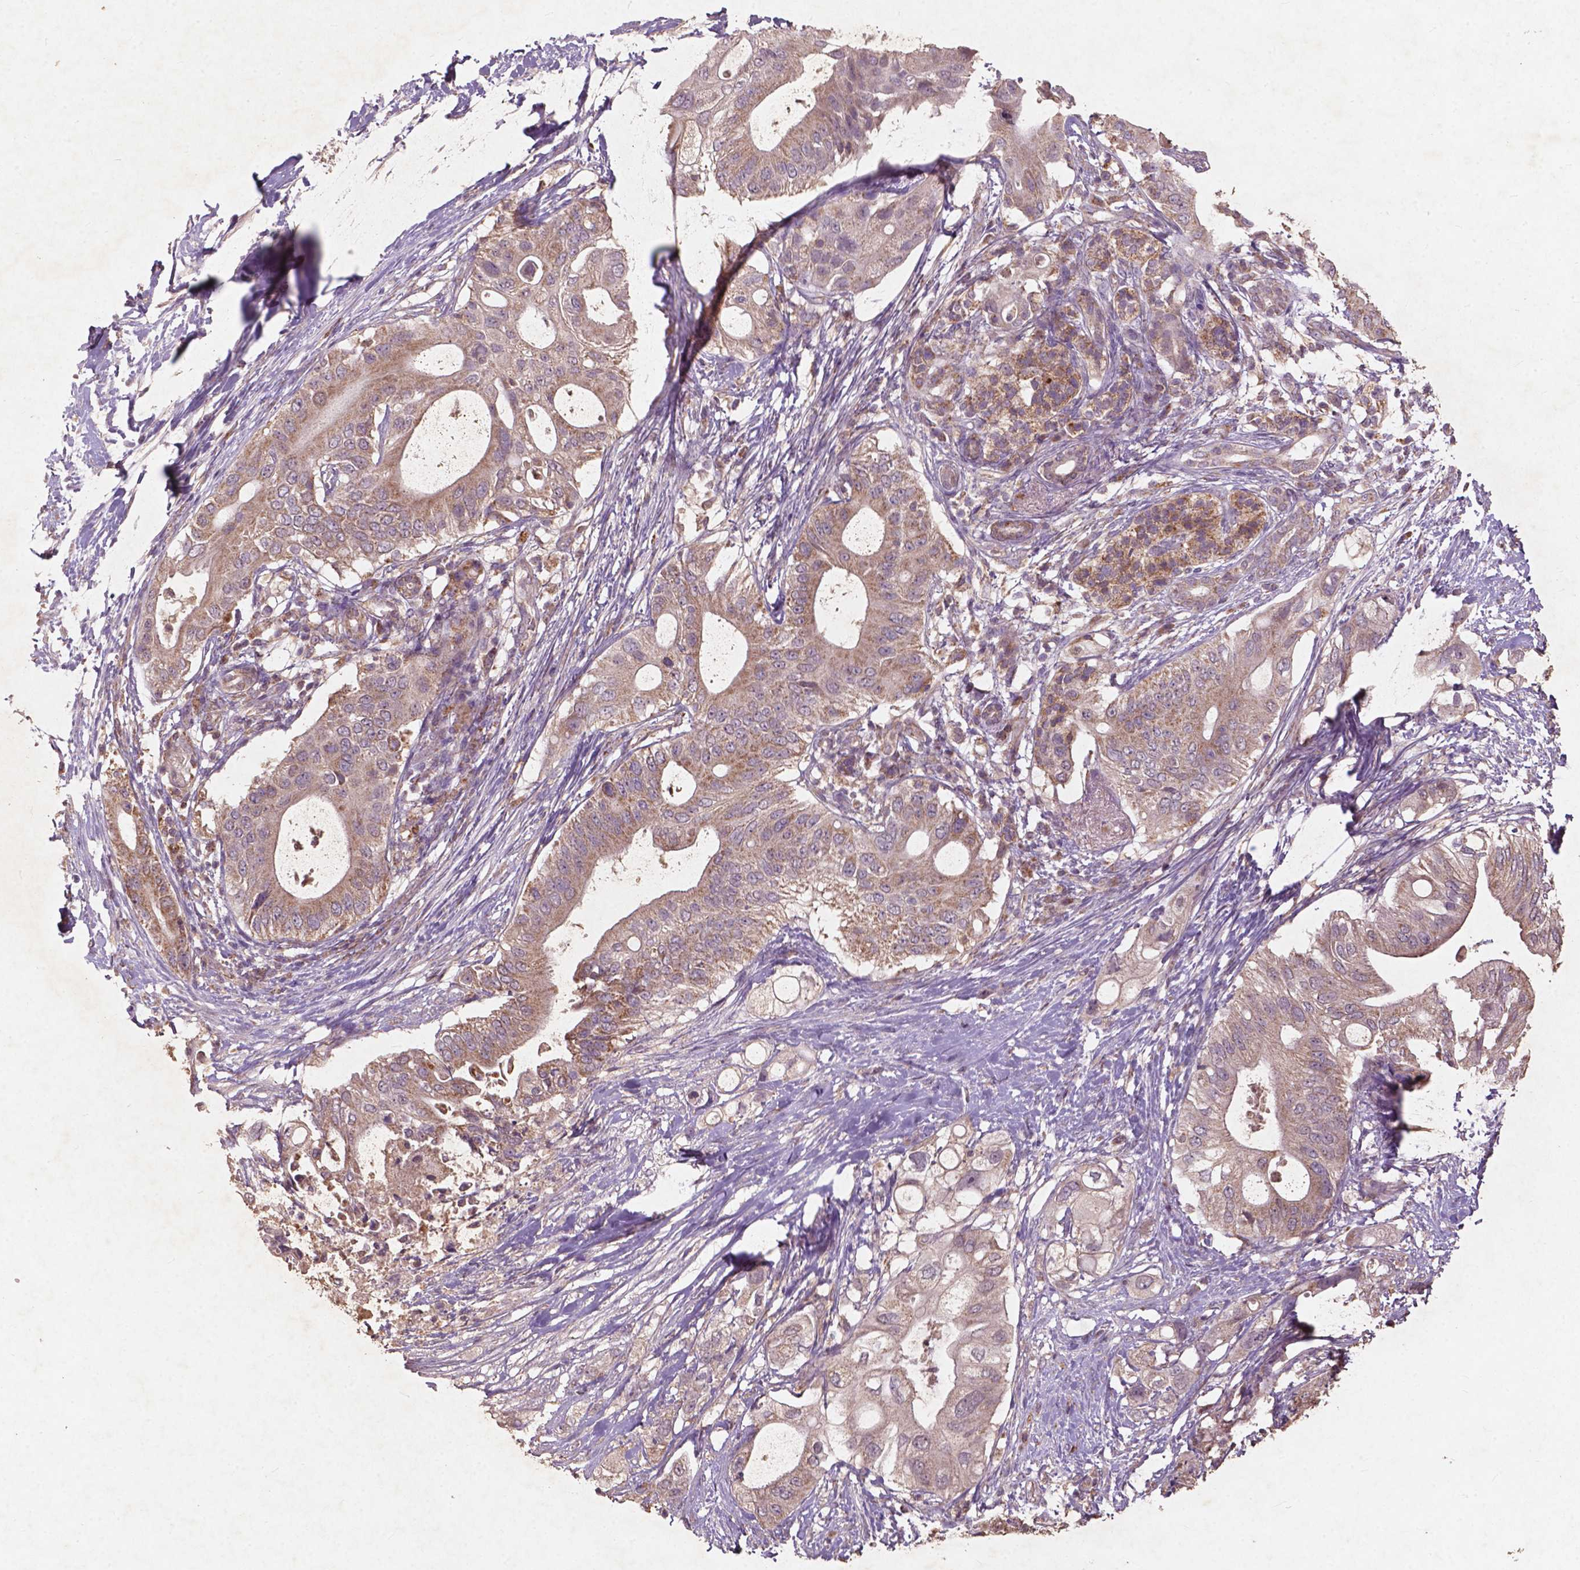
{"staining": {"intensity": "moderate", "quantity": ">75%", "location": "cytoplasmic/membranous"}, "tissue": "pancreatic cancer", "cell_type": "Tumor cells", "image_type": "cancer", "snomed": [{"axis": "morphology", "description": "Adenocarcinoma, NOS"}, {"axis": "topography", "description": "Pancreas"}], "caption": "Pancreatic cancer (adenocarcinoma) stained with immunohistochemistry shows moderate cytoplasmic/membranous positivity in approximately >75% of tumor cells.", "gene": "ST6GALNAC5", "patient": {"sex": "female", "age": 72}}